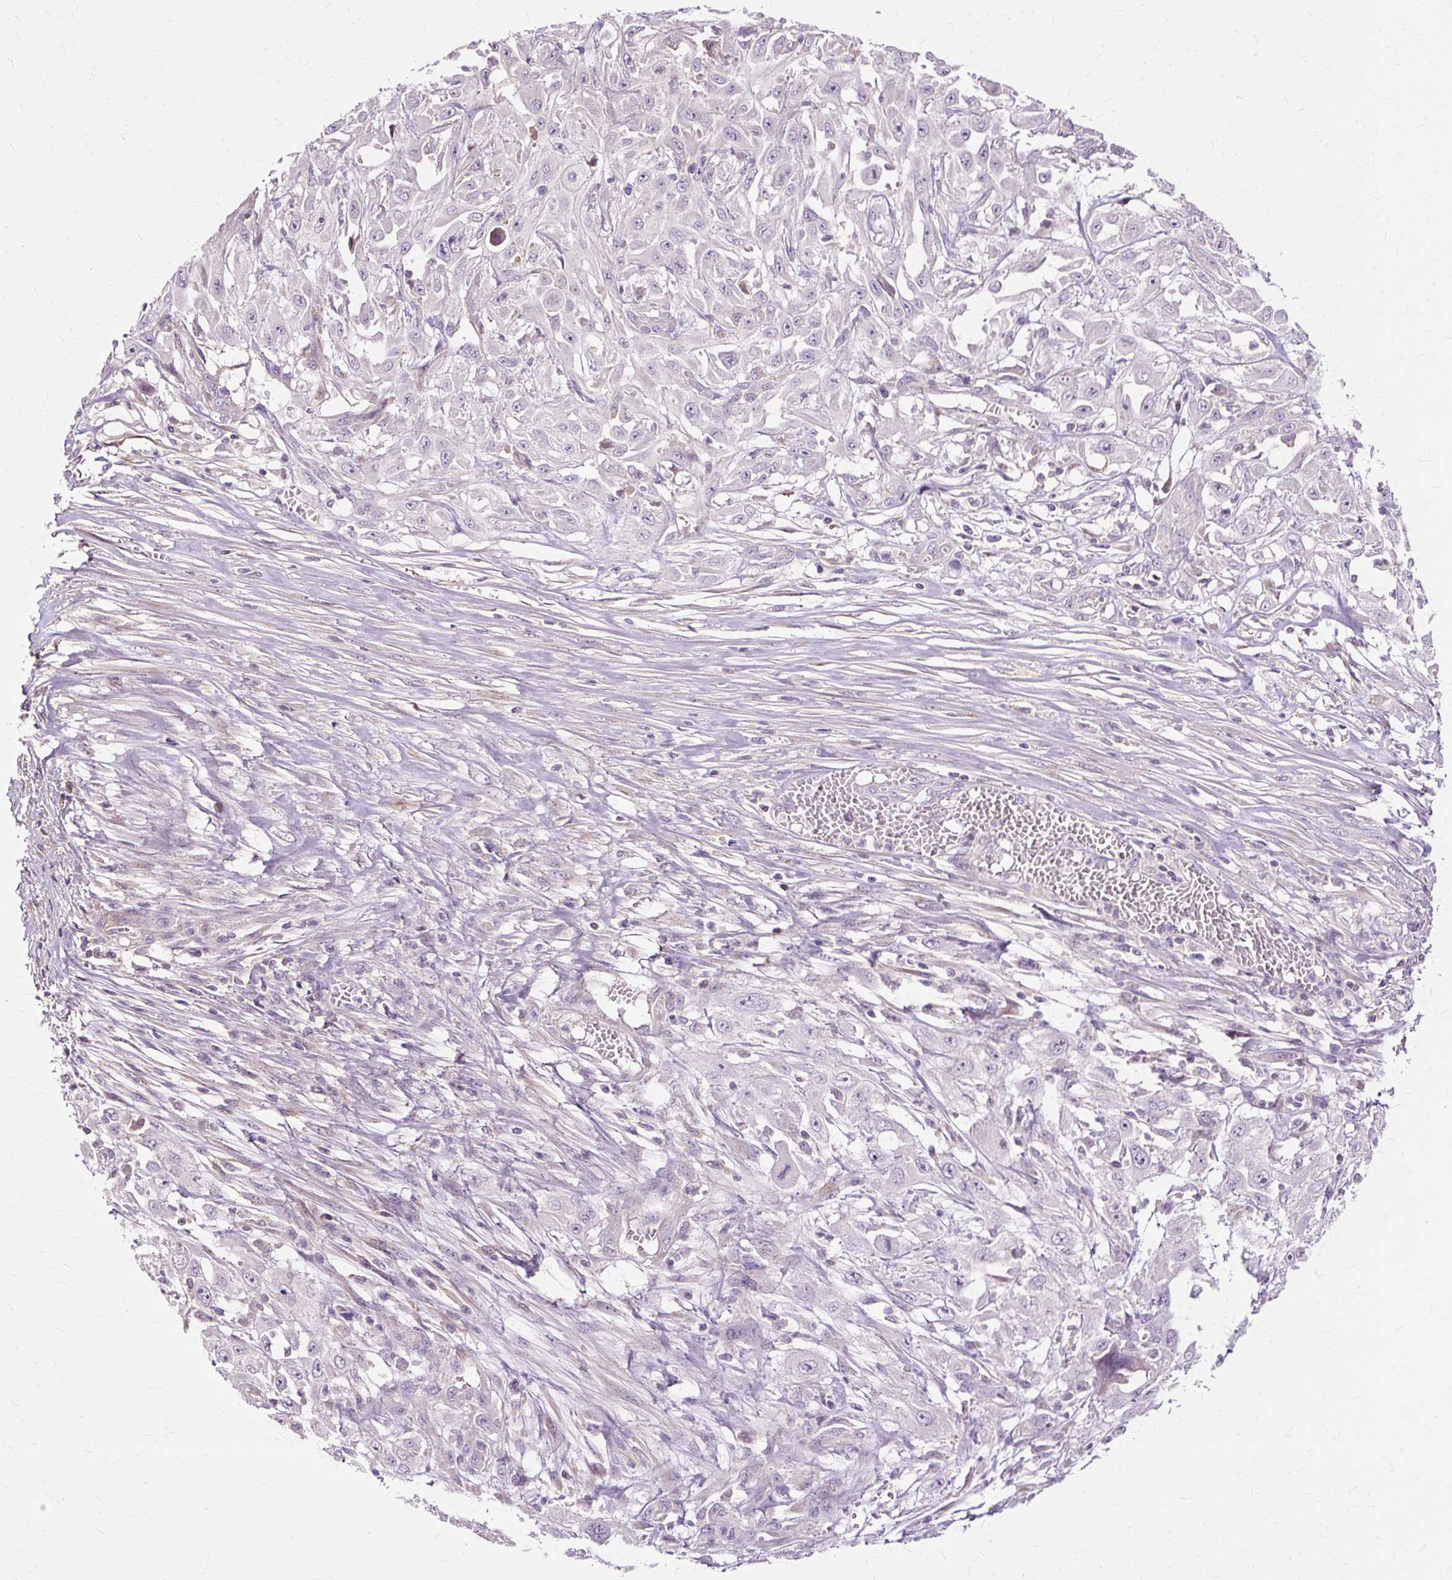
{"staining": {"intensity": "negative", "quantity": "none", "location": "none"}, "tissue": "skin cancer", "cell_type": "Tumor cells", "image_type": "cancer", "snomed": [{"axis": "morphology", "description": "Squamous cell carcinoma, NOS"}, {"axis": "morphology", "description": "Squamous cell carcinoma, metastatic, NOS"}, {"axis": "topography", "description": "Skin"}, {"axis": "topography", "description": "Lymph node"}], "caption": "Tumor cells are negative for brown protein staining in skin metastatic squamous cell carcinoma.", "gene": "TSPAN8", "patient": {"sex": "male", "age": 75}}